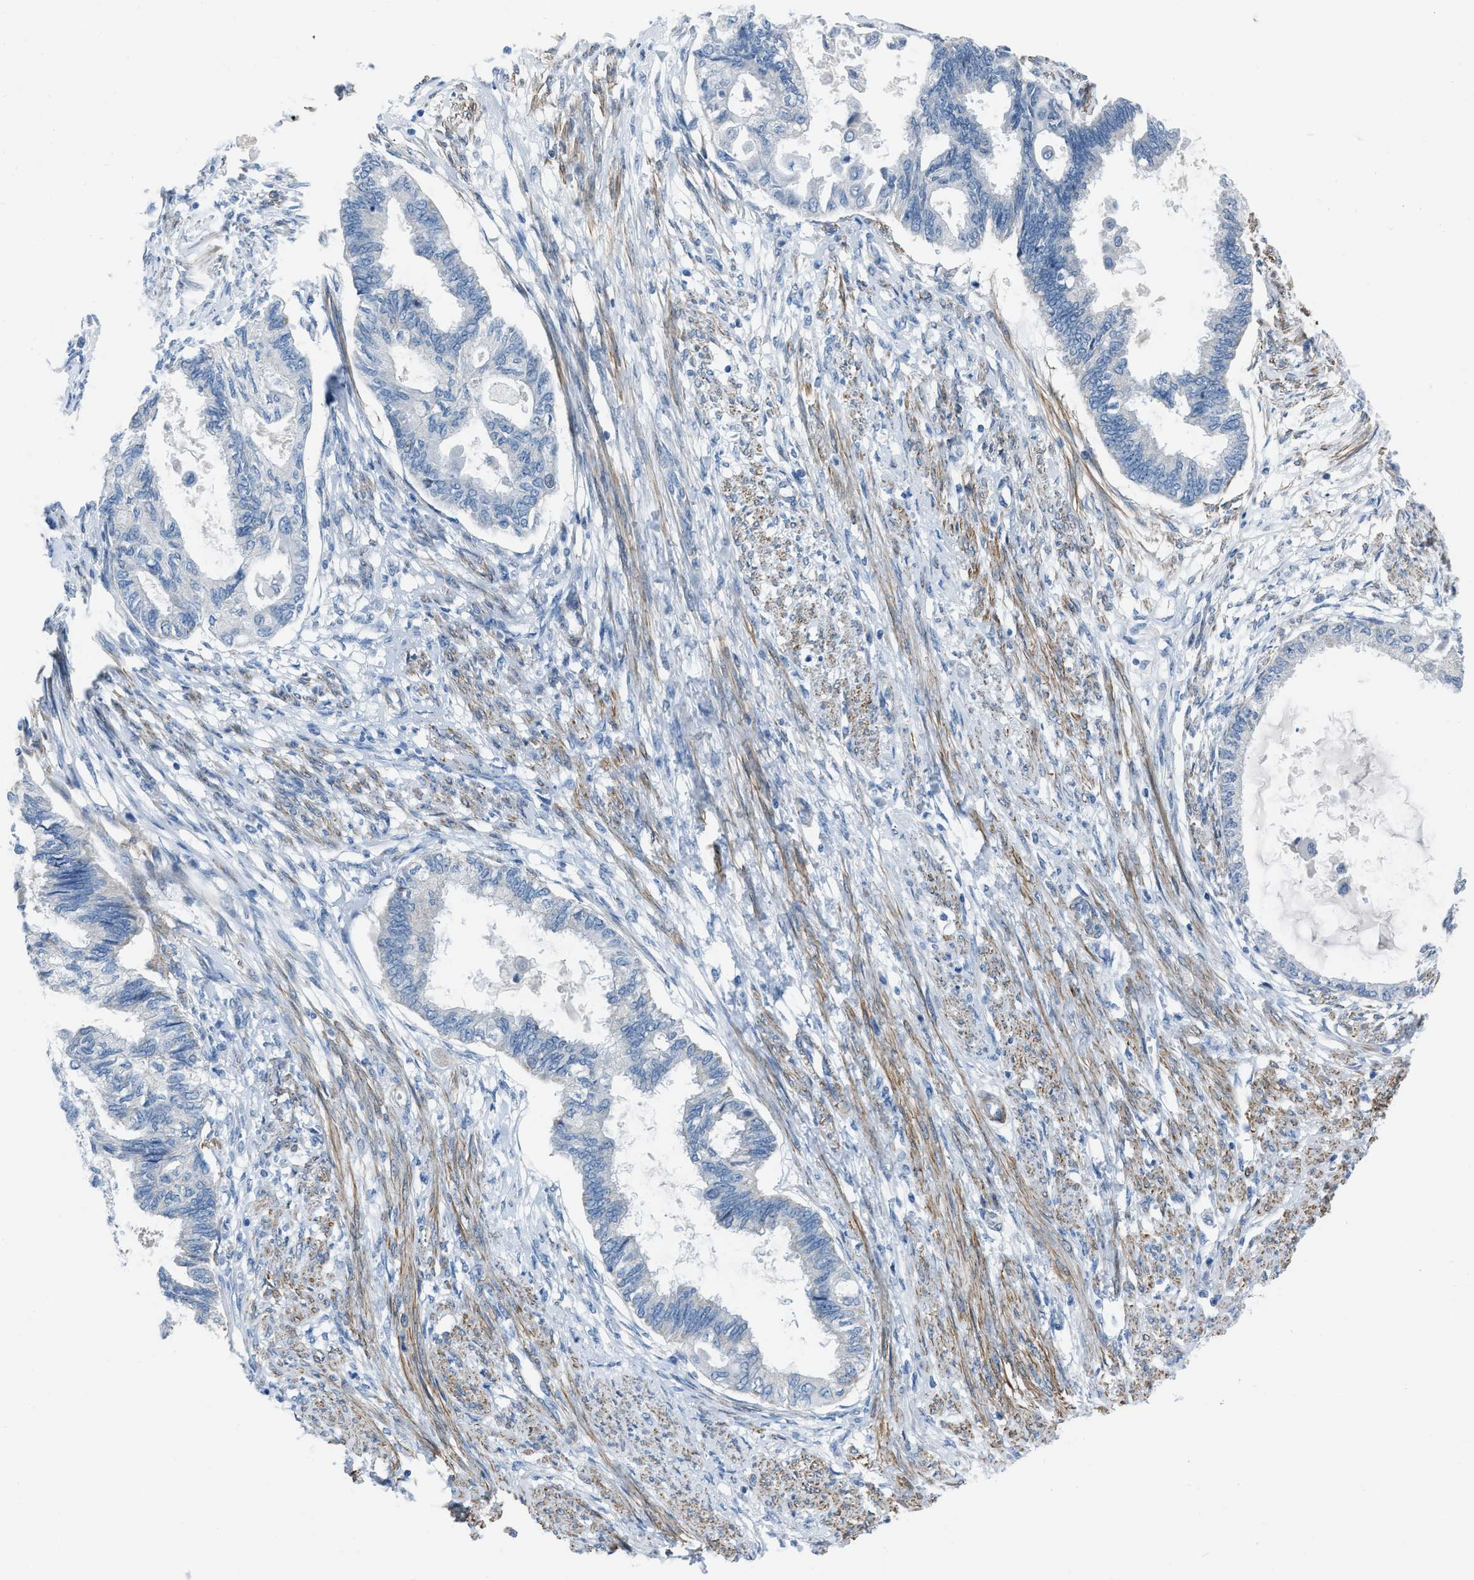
{"staining": {"intensity": "negative", "quantity": "none", "location": "none"}, "tissue": "cervical cancer", "cell_type": "Tumor cells", "image_type": "cancer", "snomed": [{"axis": "morphology", "description": "Normal tissue, NOS"}, {"axis": "morphology", "description": "Adenocarcinoma, NOS"}, {"axis": "topography", "description": "Cervix"}, {"axis": "topography", "description": "Endometrium"}], "caption": "IHC photomicrograph of cervical adenocarcinoma stained for a protein (brown), which exhibits no expression in tumor cells.", "gene": "SPATC1L", "patient": {"sex": "female", "age": 86}}